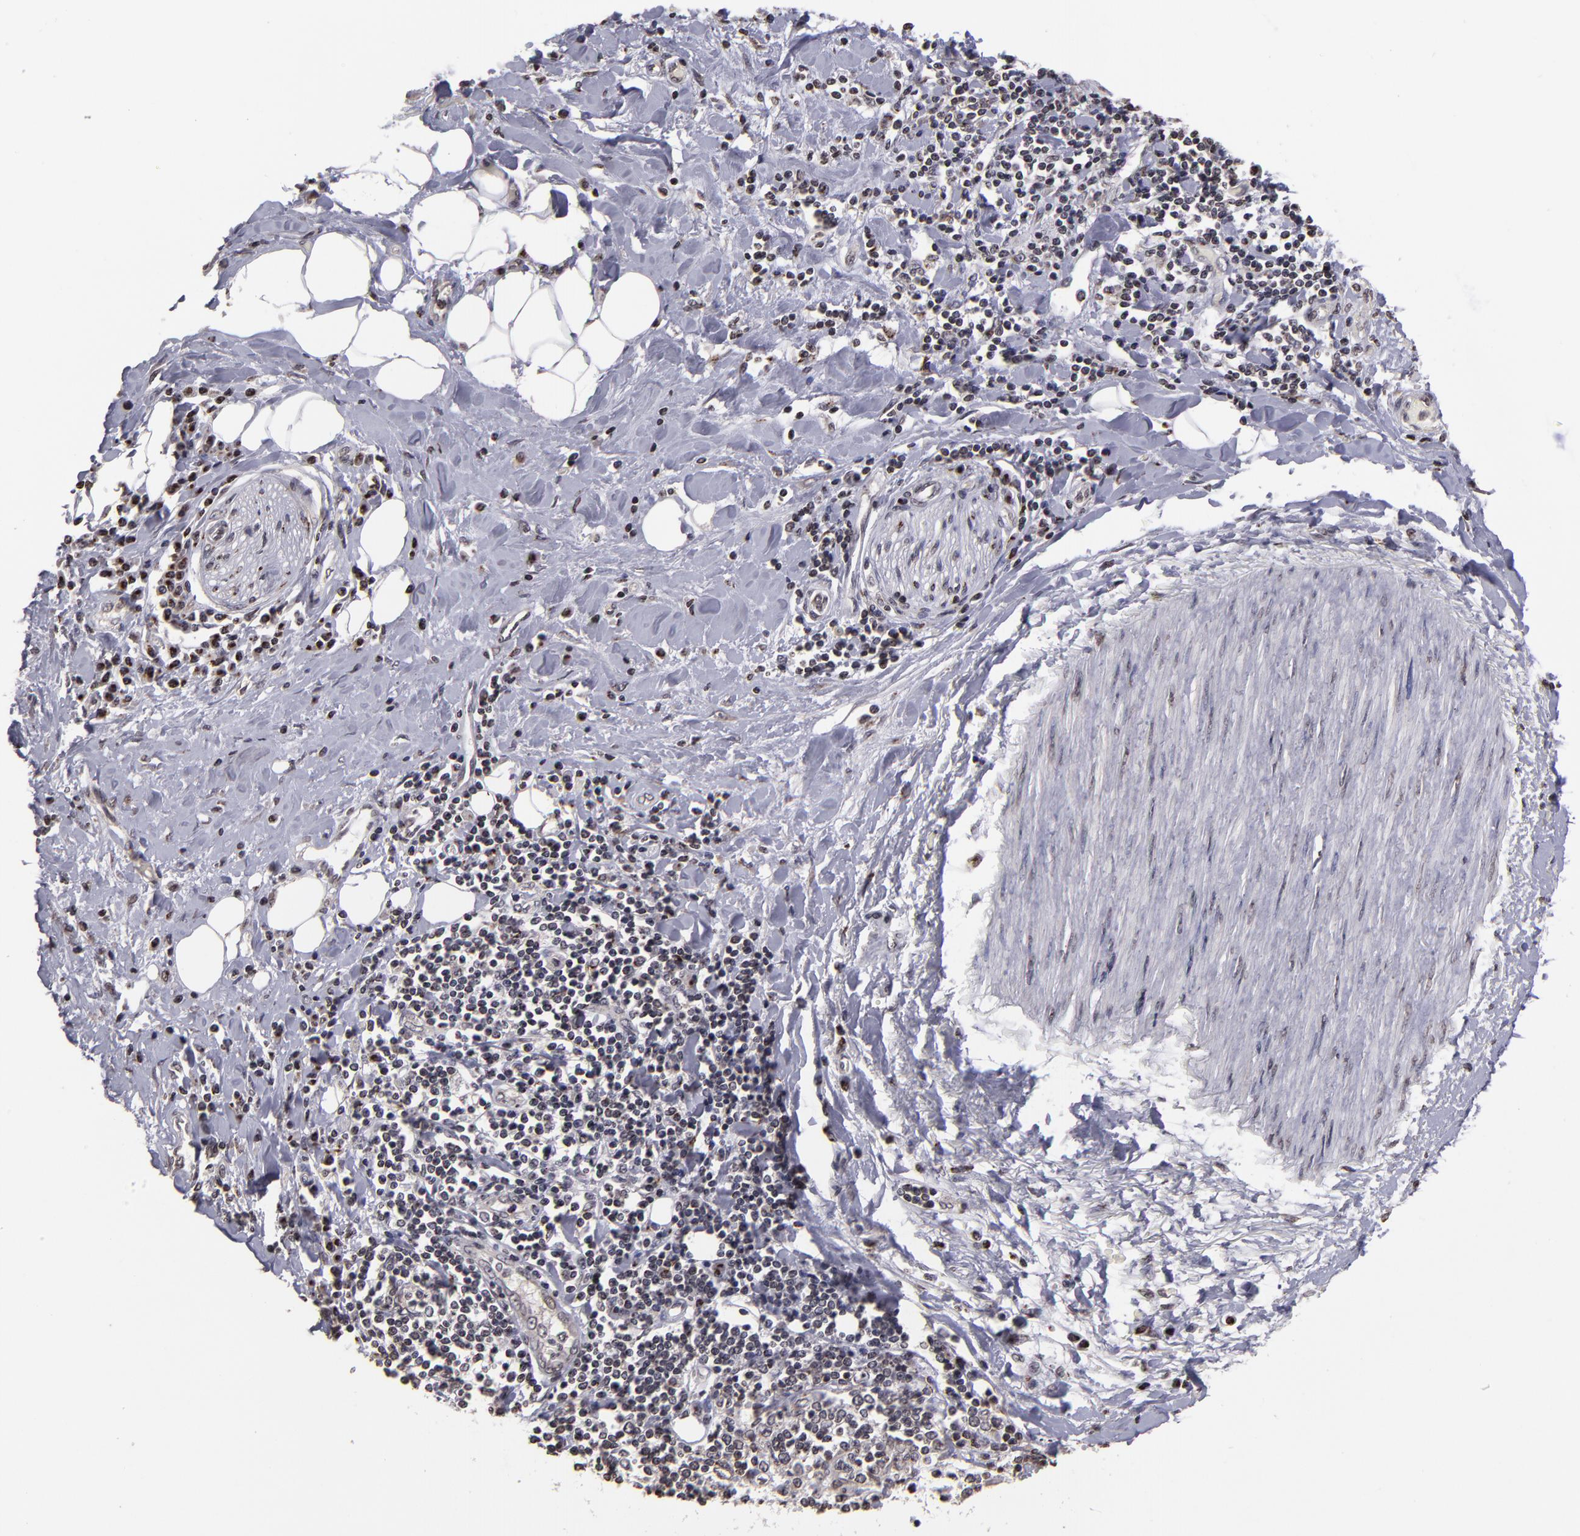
{"staining": {"intensity": "weak", "quantity": ">75%", "location": "cytoplasmic/membranous,nuclear"}, "tissue": "pancreatic cancer", "cell_type": "Tumor cells", "image_type": "cancer", "snomed": [{"axis": "morphology", "description": "Adenocarcinoma, NOS"}, {"axis": "topography", "description": "Pancreas"}], "caption": "A histopathology image of human pancreatic cancer stained for a protein reveals weak cytoplasmic/membranous and nuclear brown staining in tumor cells.", "gene": "CSDC2", "patient": {"sex": "female", "age": 64}}